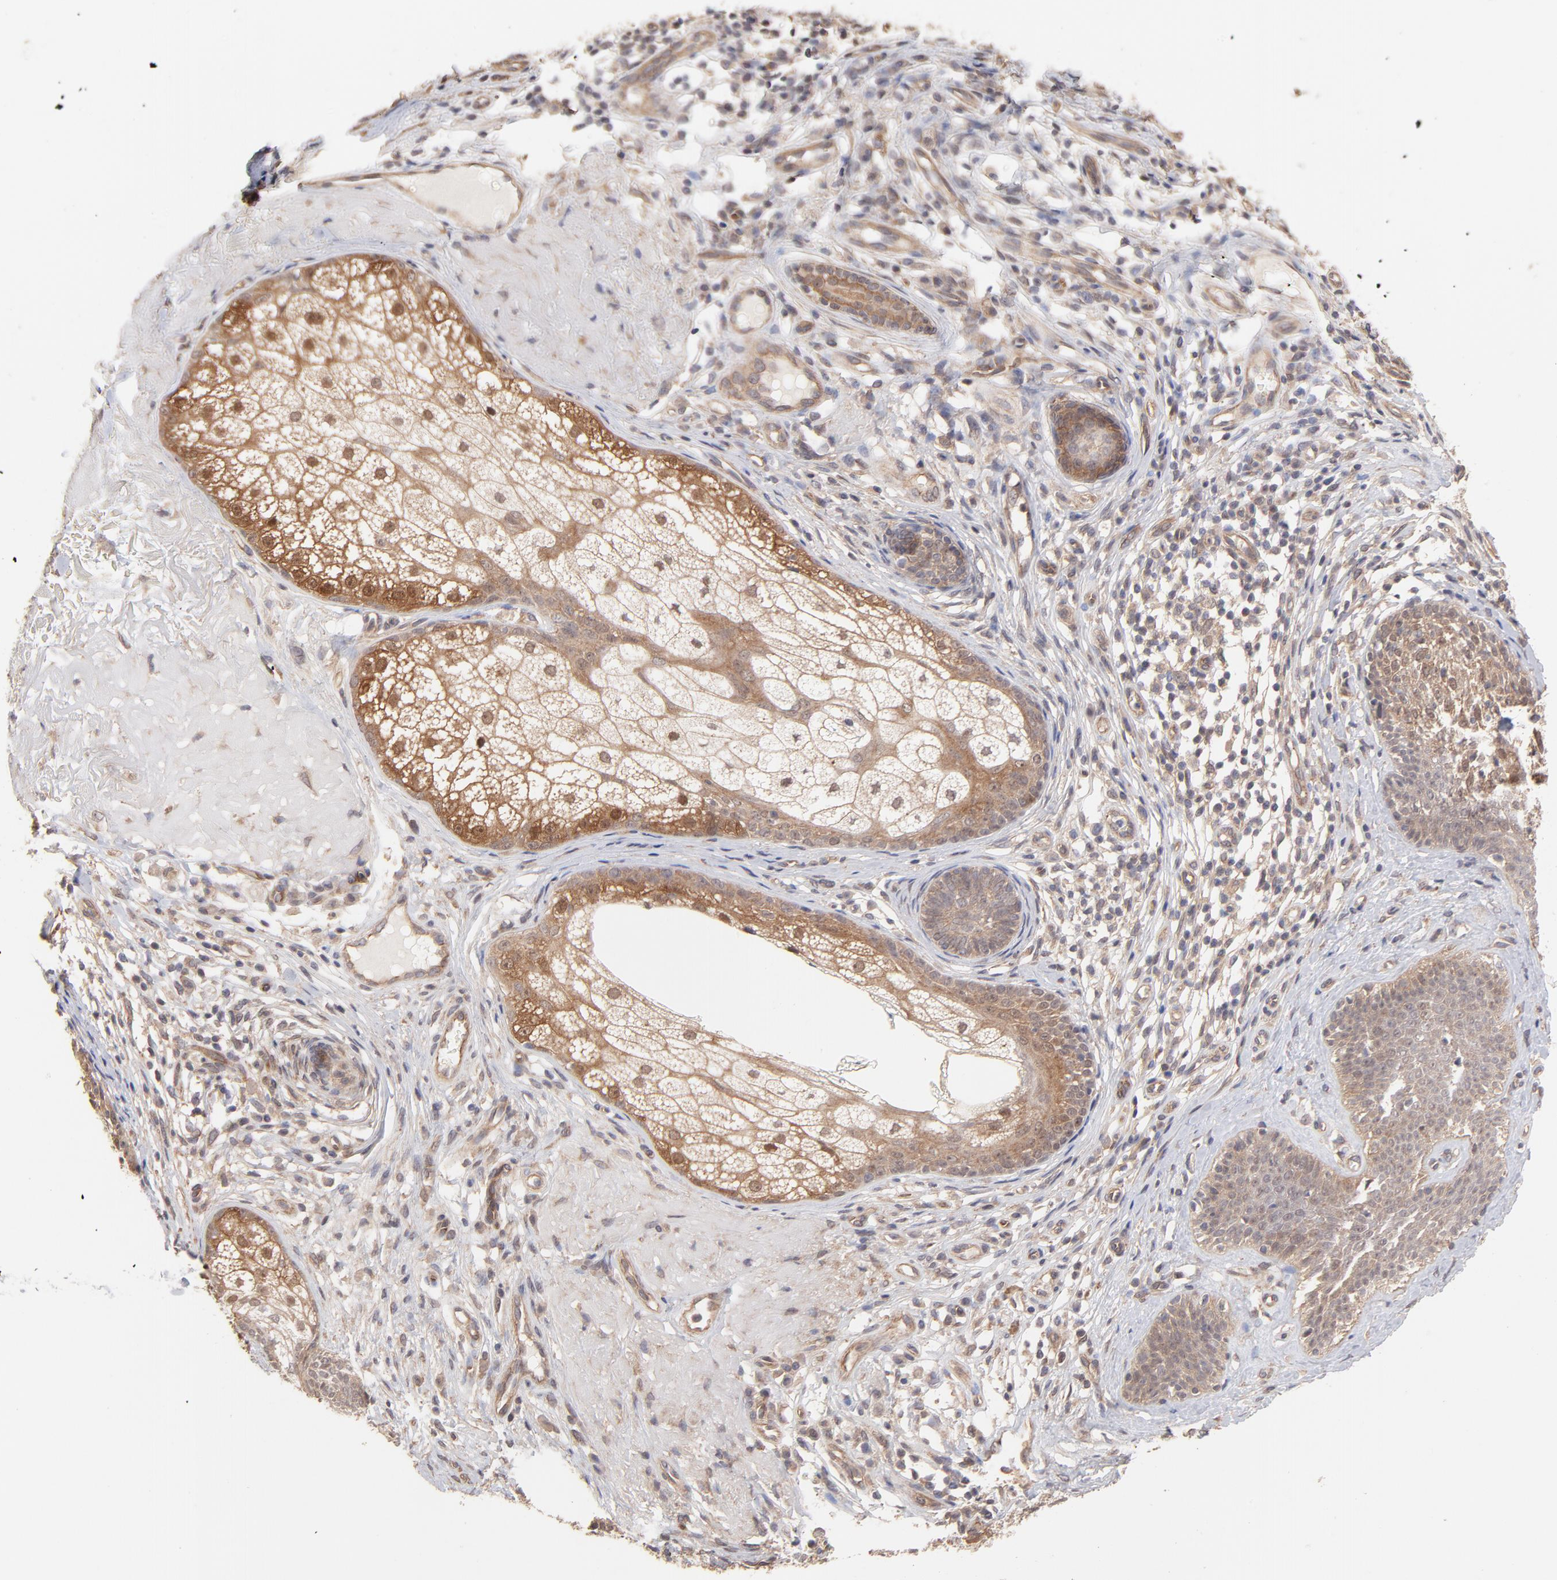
{"staining": {"intensity": "moderate", "quantity": ">75%", "location": "cytoplasmic/membranous"}, "tissue": "skin cancer", "cell_type": "Tumor cells", "image_type": "cancer", "snomed": [{"axis": "morphology", "description": "Basal cell carcinoma"}, {"axis": "topography", "description": "Skin"}], "caption": "Protein staining of basal cell carcinoma (skin) tissue reveals moderate cytoplasmic/membranous expression in about >75% of tumor cells.", "gene": "STAP2", "patient": {"sex": "male", "age": 74}}